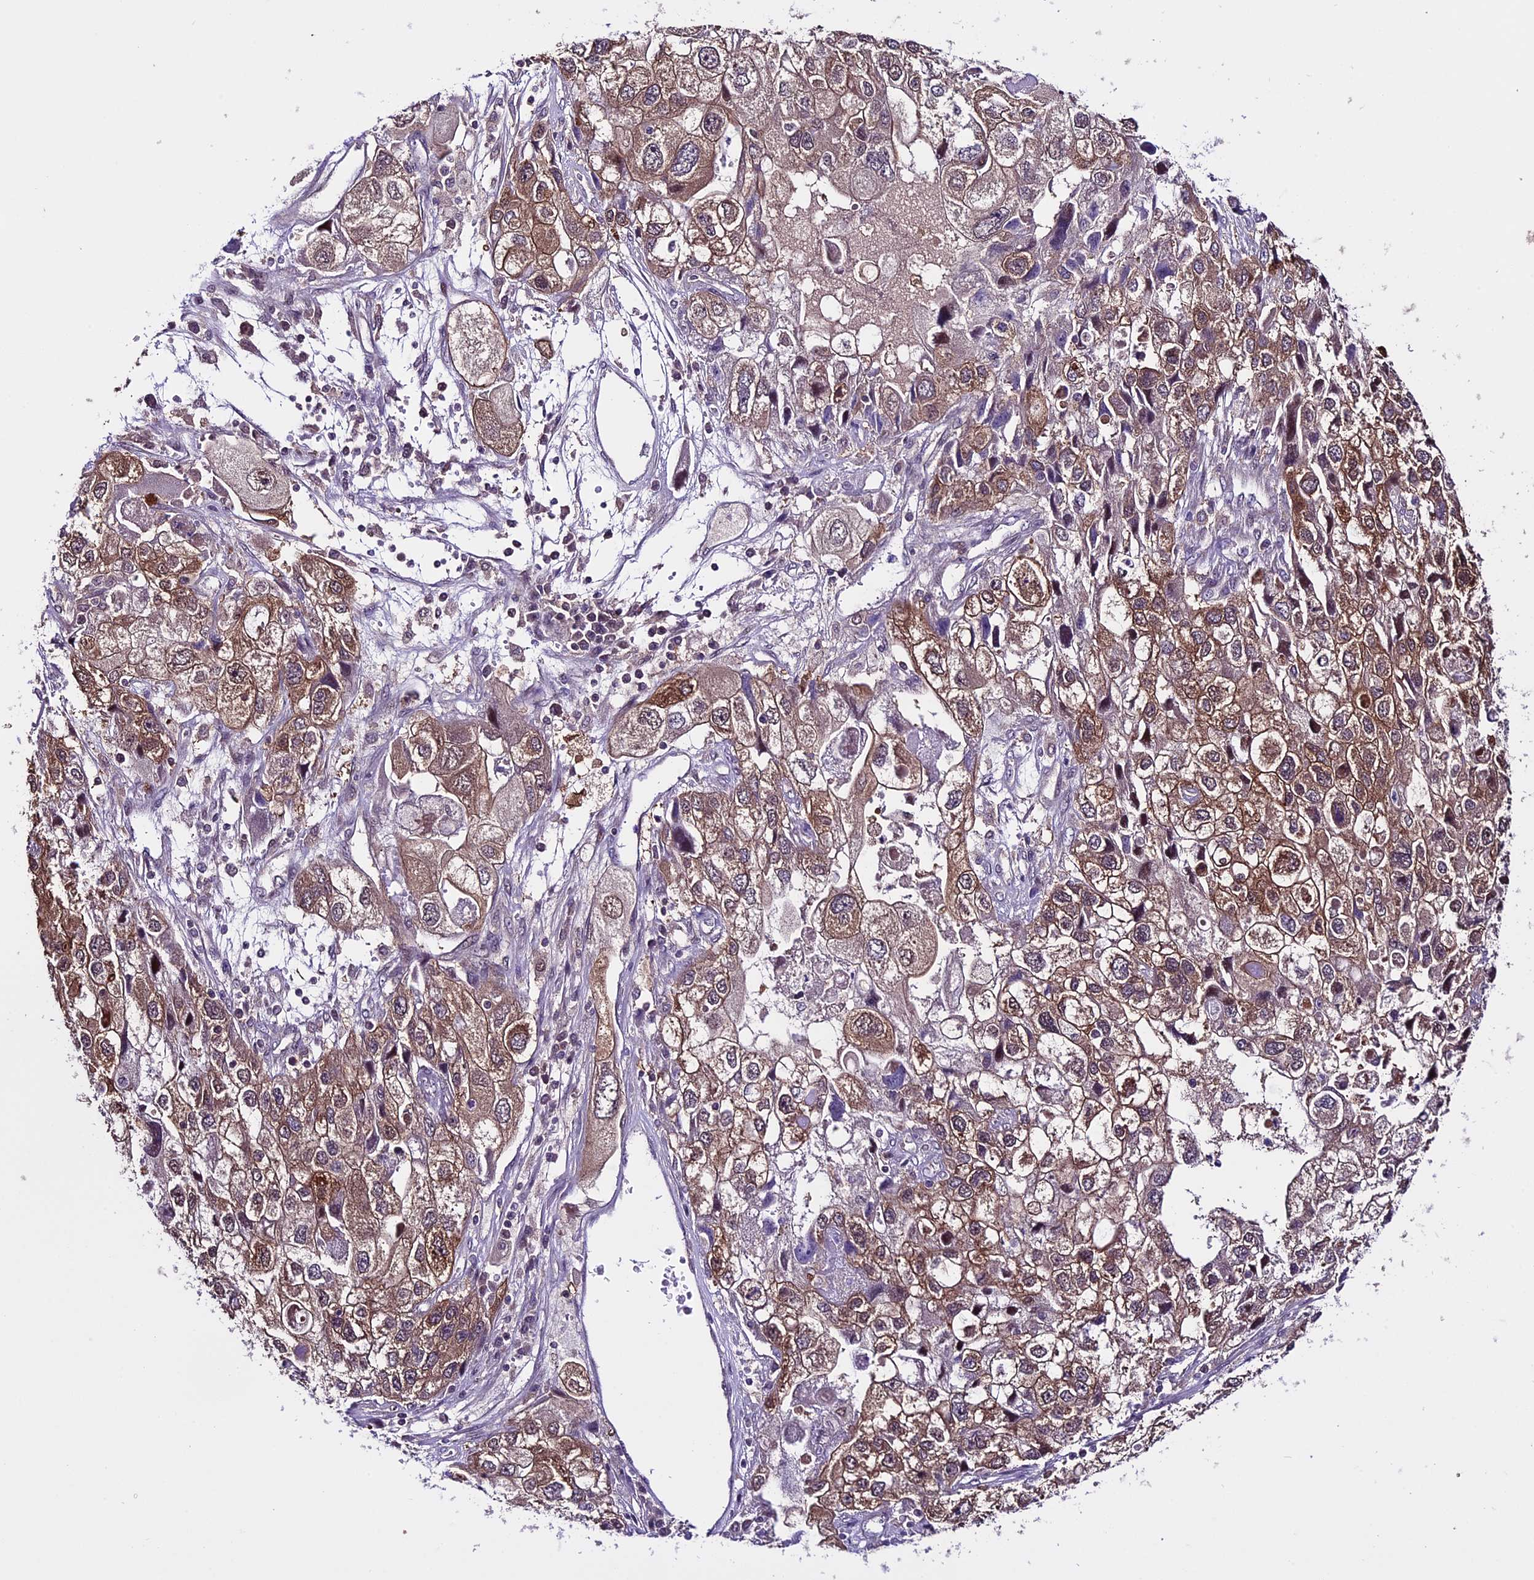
{"staining": {"intensity": "moderate", "quantity": ">75%", "location": "cytoplasmic/membranous"}, "tissue": "endometrial cancer", "cell_type": "Tumor cells", "image_type": "cancer", "snomed": [{"axis": "morphology", "description": "Adenocarcinoma, NOS"}, {"axis": "topography", "description": "Endometrium"}], "caption": "This is an image of IHC staining of endometrial cancer (adenocarcinoma), which shows moderate expression in the cytoplasmic/membranous of tumor cells.", "gene": "XKR7", "patient": {"sex": "female", "age": 49}}